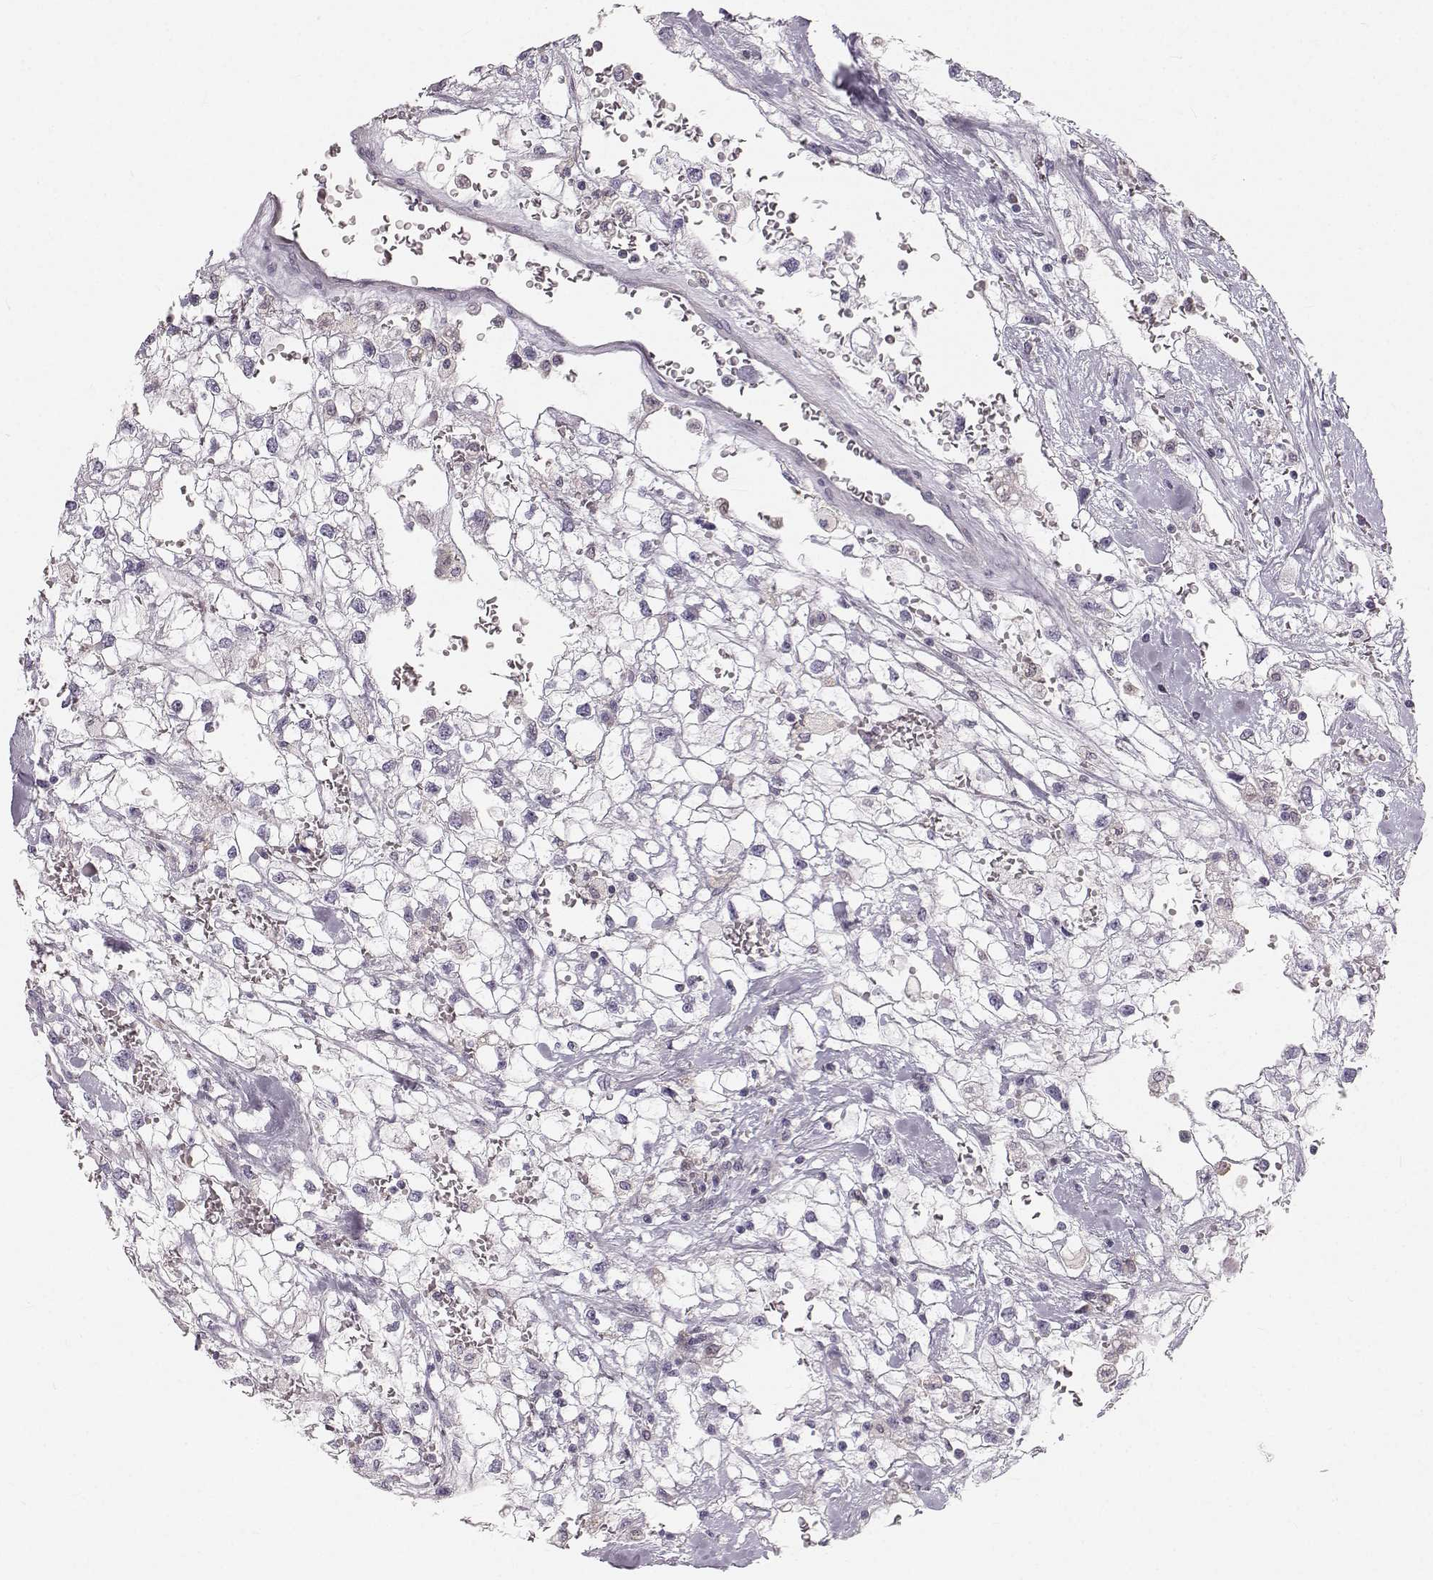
{"staining": {"intensity": "negative", "quantity": "none", "location": "none"}, "tissue": "renal cancer", "cell_type": "Tumor cells", "image_type": "cancer", "snomed": [{"axis": "morphology", "description": "Adenocarcinoma, NOS"}, {"axis": "topography", "description": "Kidney"}], "caption": "Immunohistochemistry (IHC) of human renal cancer reveals no positivity in tumor cells.", "gene": "RUNDC3A", "patient": {"sex": "male", "age": 59}}